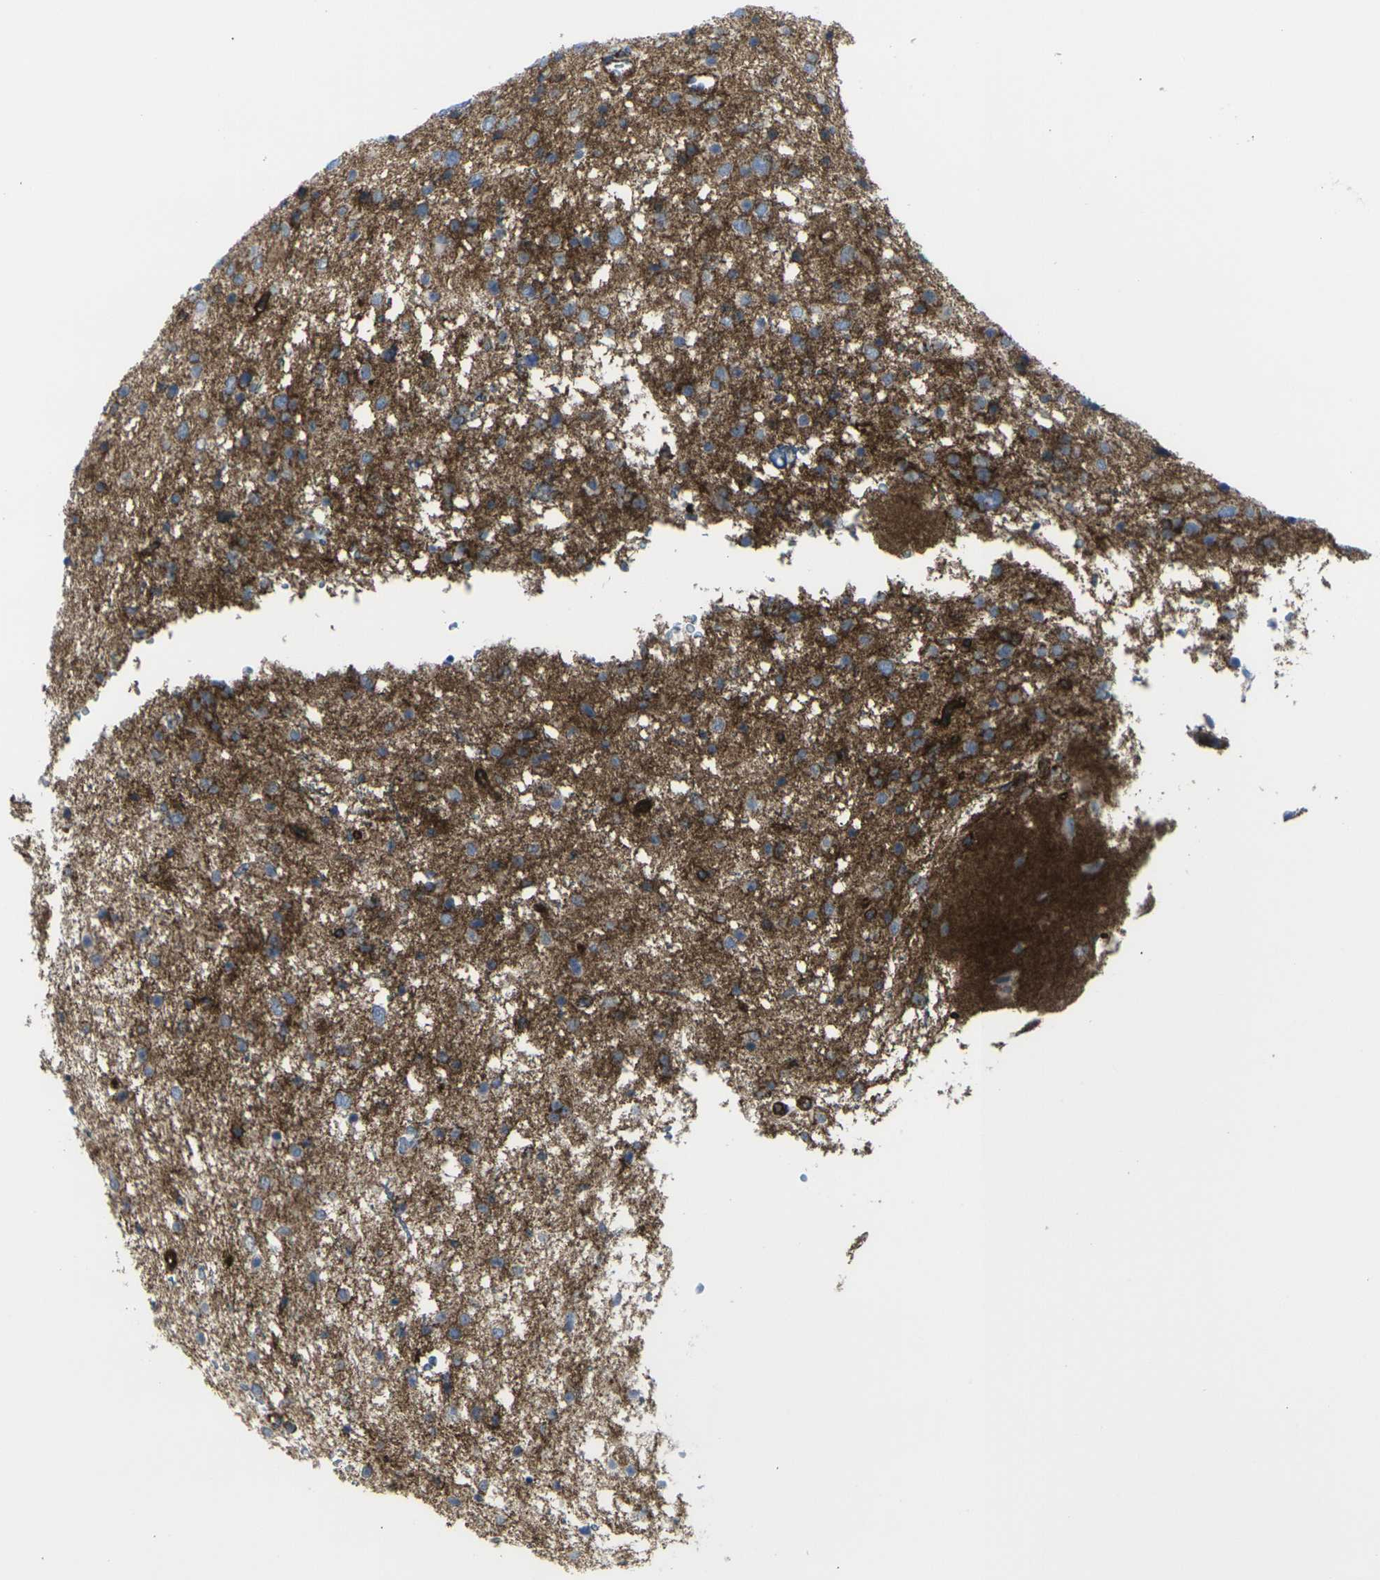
{"staining": {"intensity": "moderate", "quantity": "25%-75%", "location": "cytoplasmic/membranous"}, "tissue": "glioma", "cell_type": "Tumor cells", "image_type": "cancer", "snomed": [{"axis": "morphology", "description": "Glioma, malignant, Low grade"}, {"axis": "topography", "description": "Brain"}], "caption": "Tumor cells reveal medium levels of moderate cytoplasmic/membranous staining in approximately 25%-75% of cells in glioma. Using DAB (brown) and hematoxylin (blue) stains, captured at high magnification using brightfield microscopy.", "gene": "CDH11", "patient": {"sex": "female", "age": 37}}